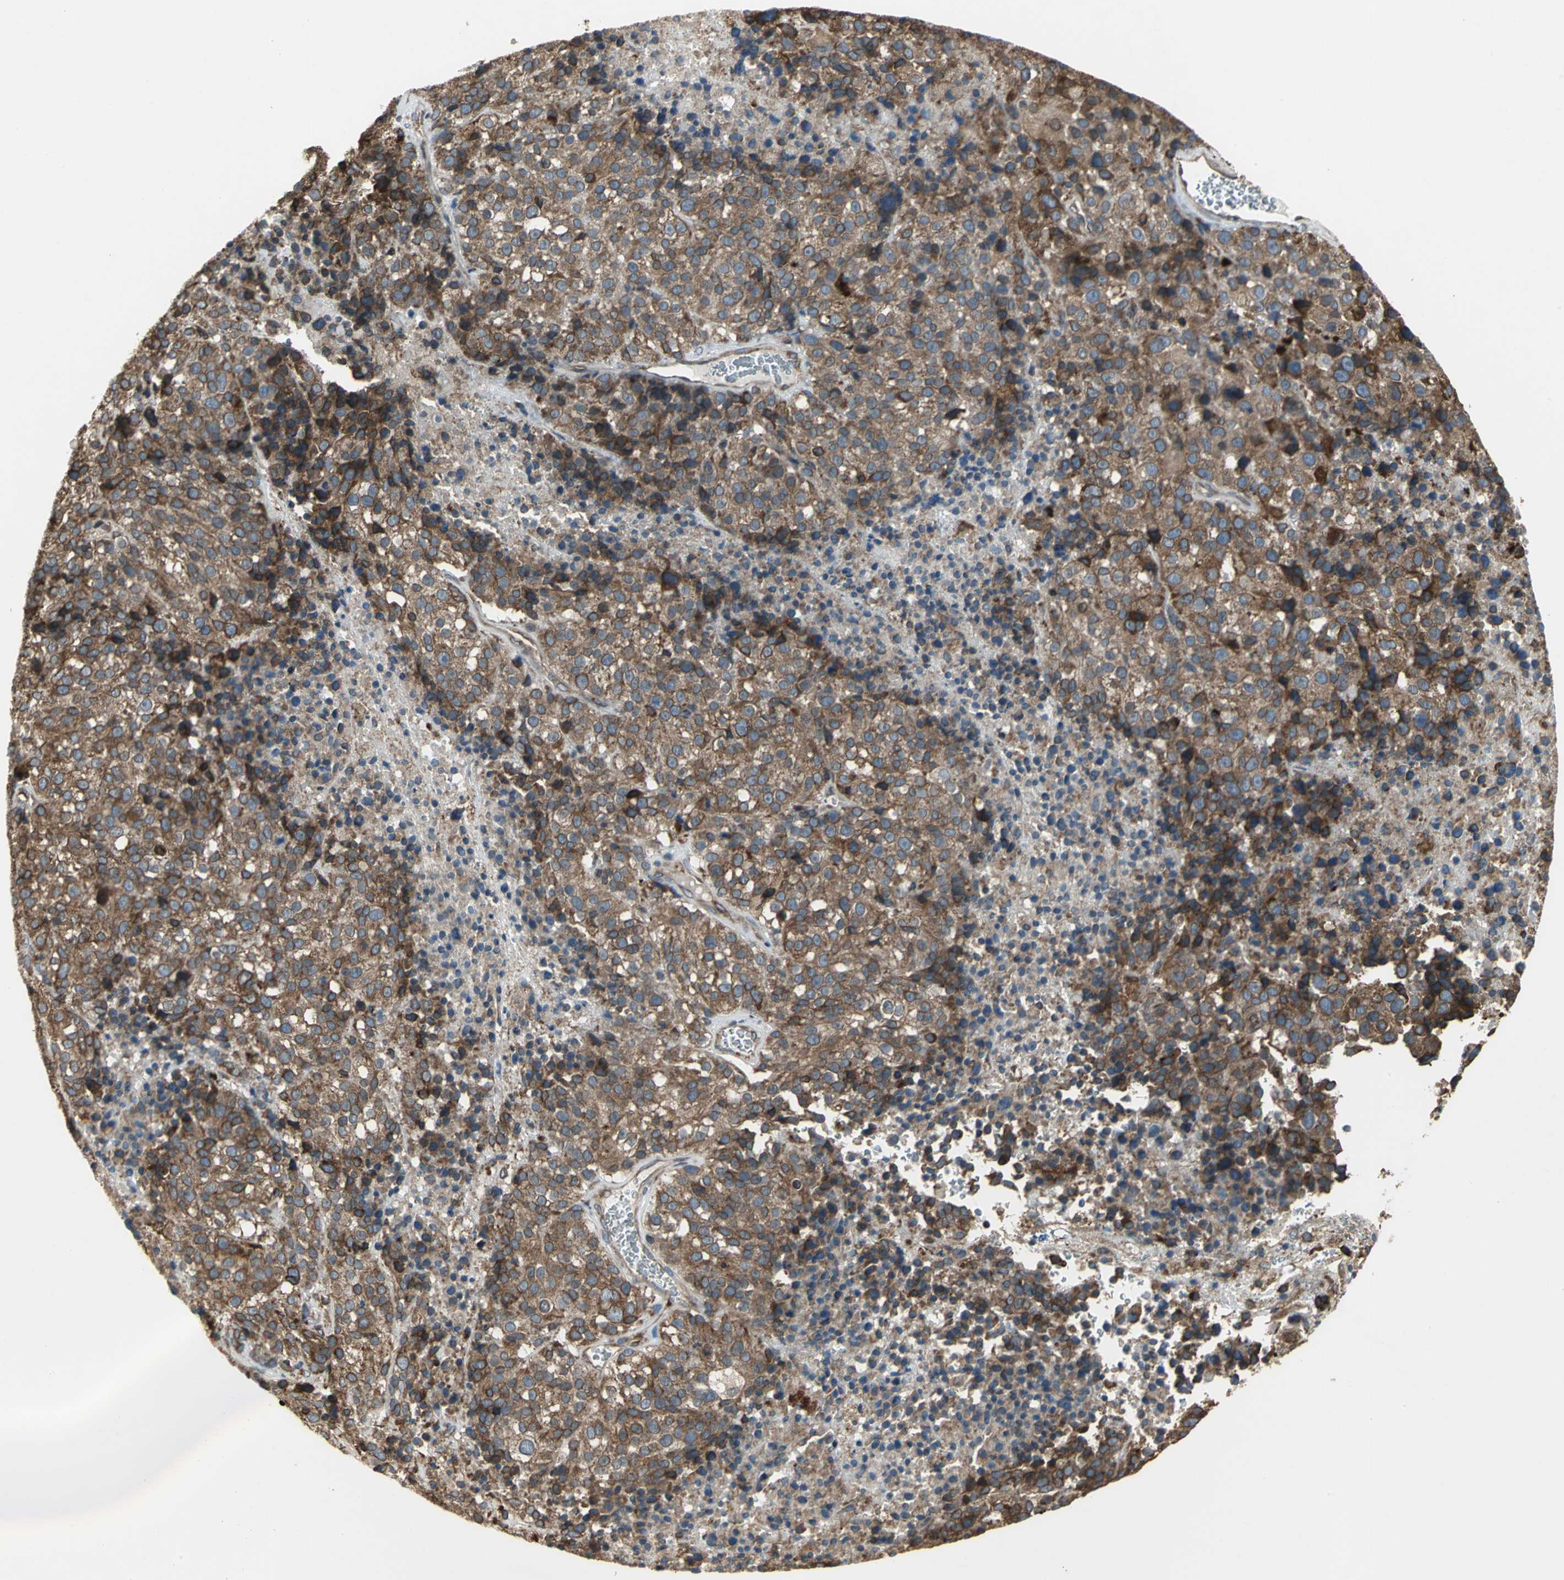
{"staining": {"intensity": "strong", "quantity": ">75%", "location": "cytoplasmic/membranous"}, "tissue": "melanoma", "cell_type": "Tumor cells", "image_type": "cancer", "snomed": [{"axis": "morphology", "description": "Malignant melanoma, Metastatic site"}, {"axis": "topography", "description": "Cerebral cortex"}], "caption": "IHC histopathology image of human melanoma stained for a protein (brown), which reveals high levels of strong cytoplasmic/membranous staining in approximately >75% of tumor cells.", "gene": "SYVN1", "patient": {"sex": "female", "age": 52}}